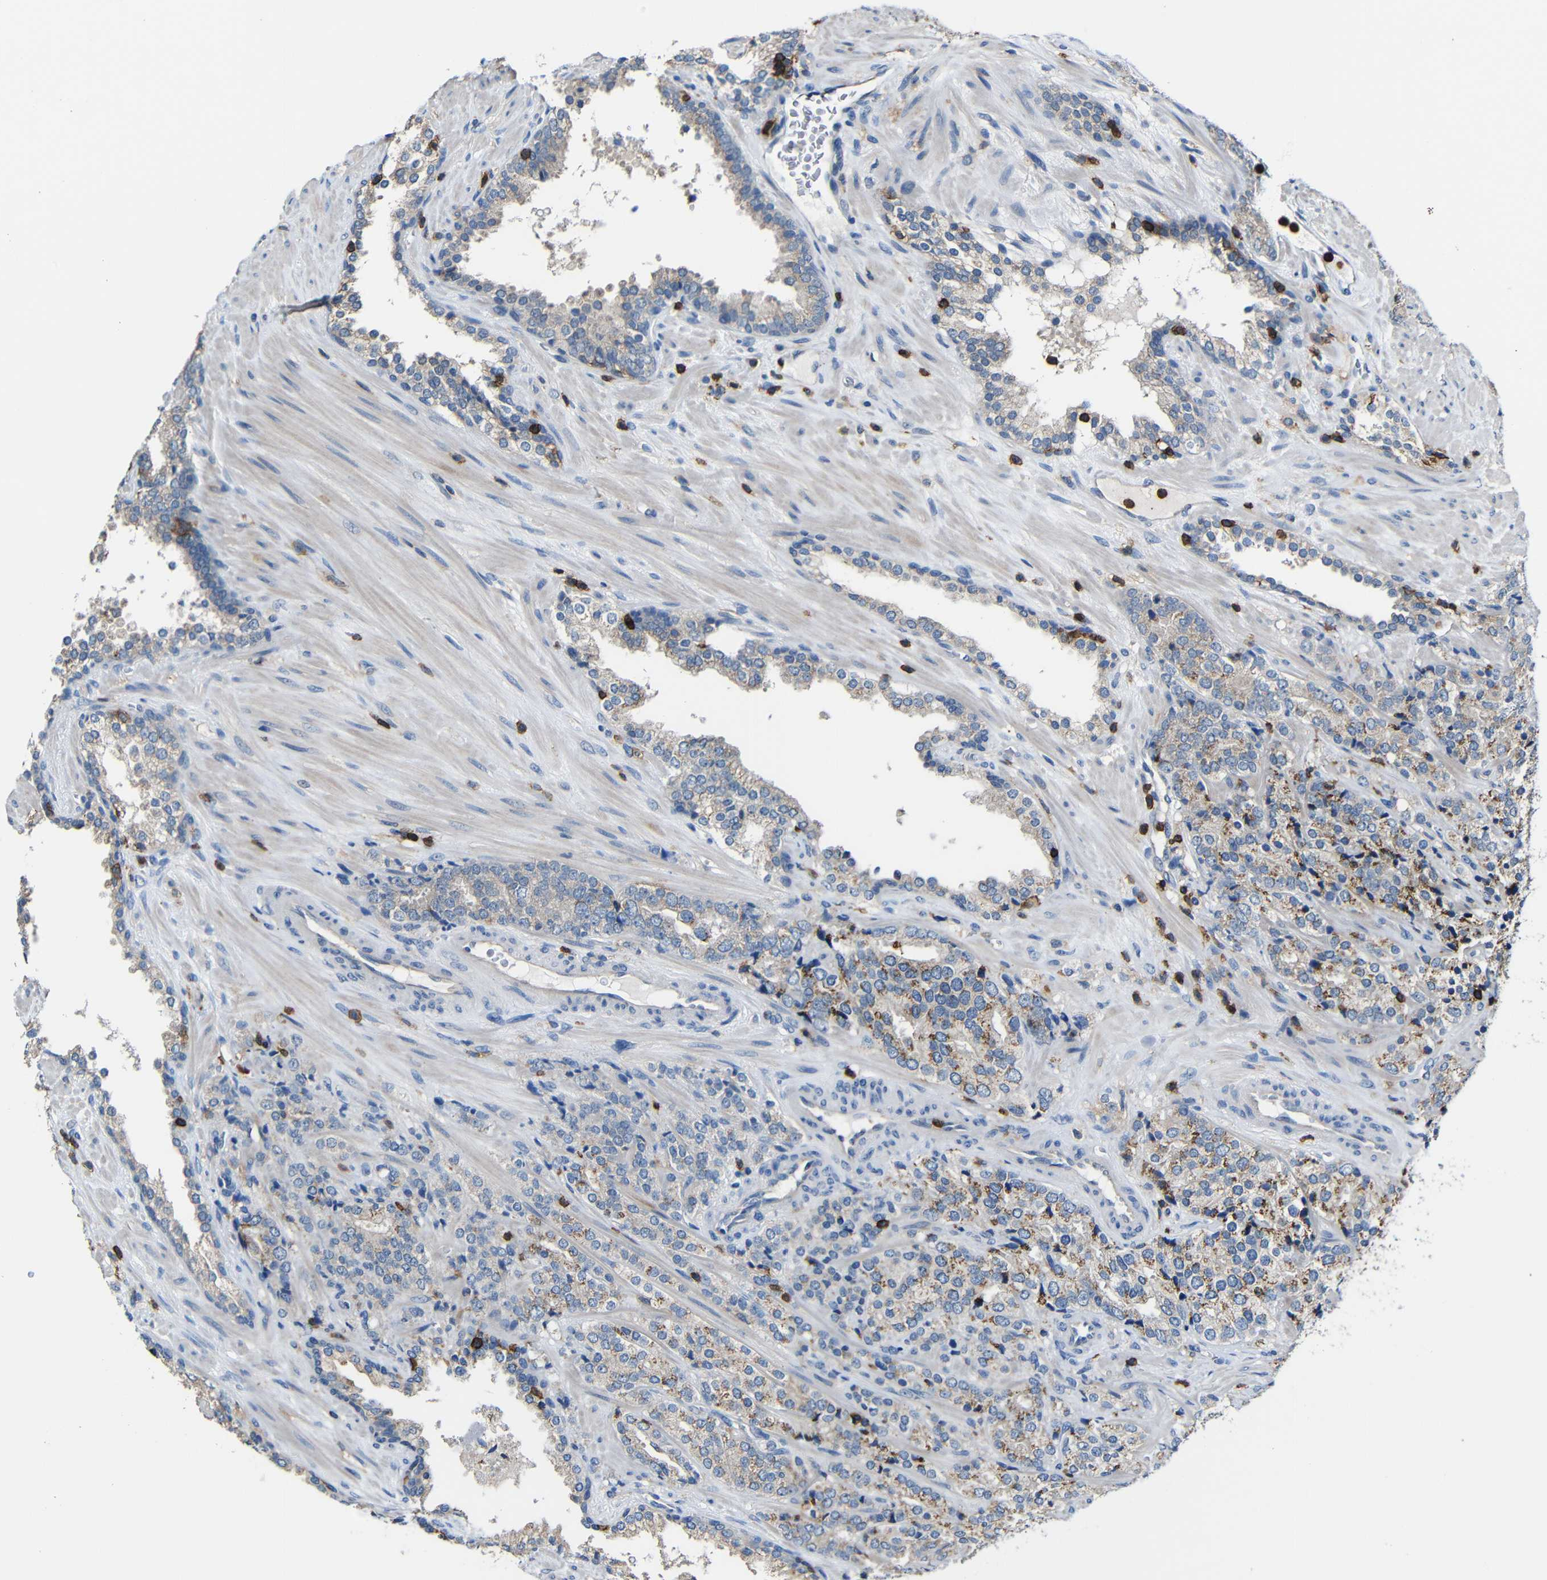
{"staining": {"intensity": "moderate", "quantity": "25%-75%", "location": "cytoplasmic/membranous"}, "tissue": "prostate cancer", "cell_type": "Tumor cells", "image_type": "cancer", "snomed": [{"axis": "morphology", "description": "Adenocarcinoma, High grade"}, {"axis": "topography", "description": "Prostate"}], "caption": "This image reveals immunohistochemistry (IHC) staining of human prostate cancer, with medium moderate cytoplasmic/membranous staining in about 25%-75% of tumor cells.", "gene": "P2RY12", "patient": {"sex": "male", "age": 71}}